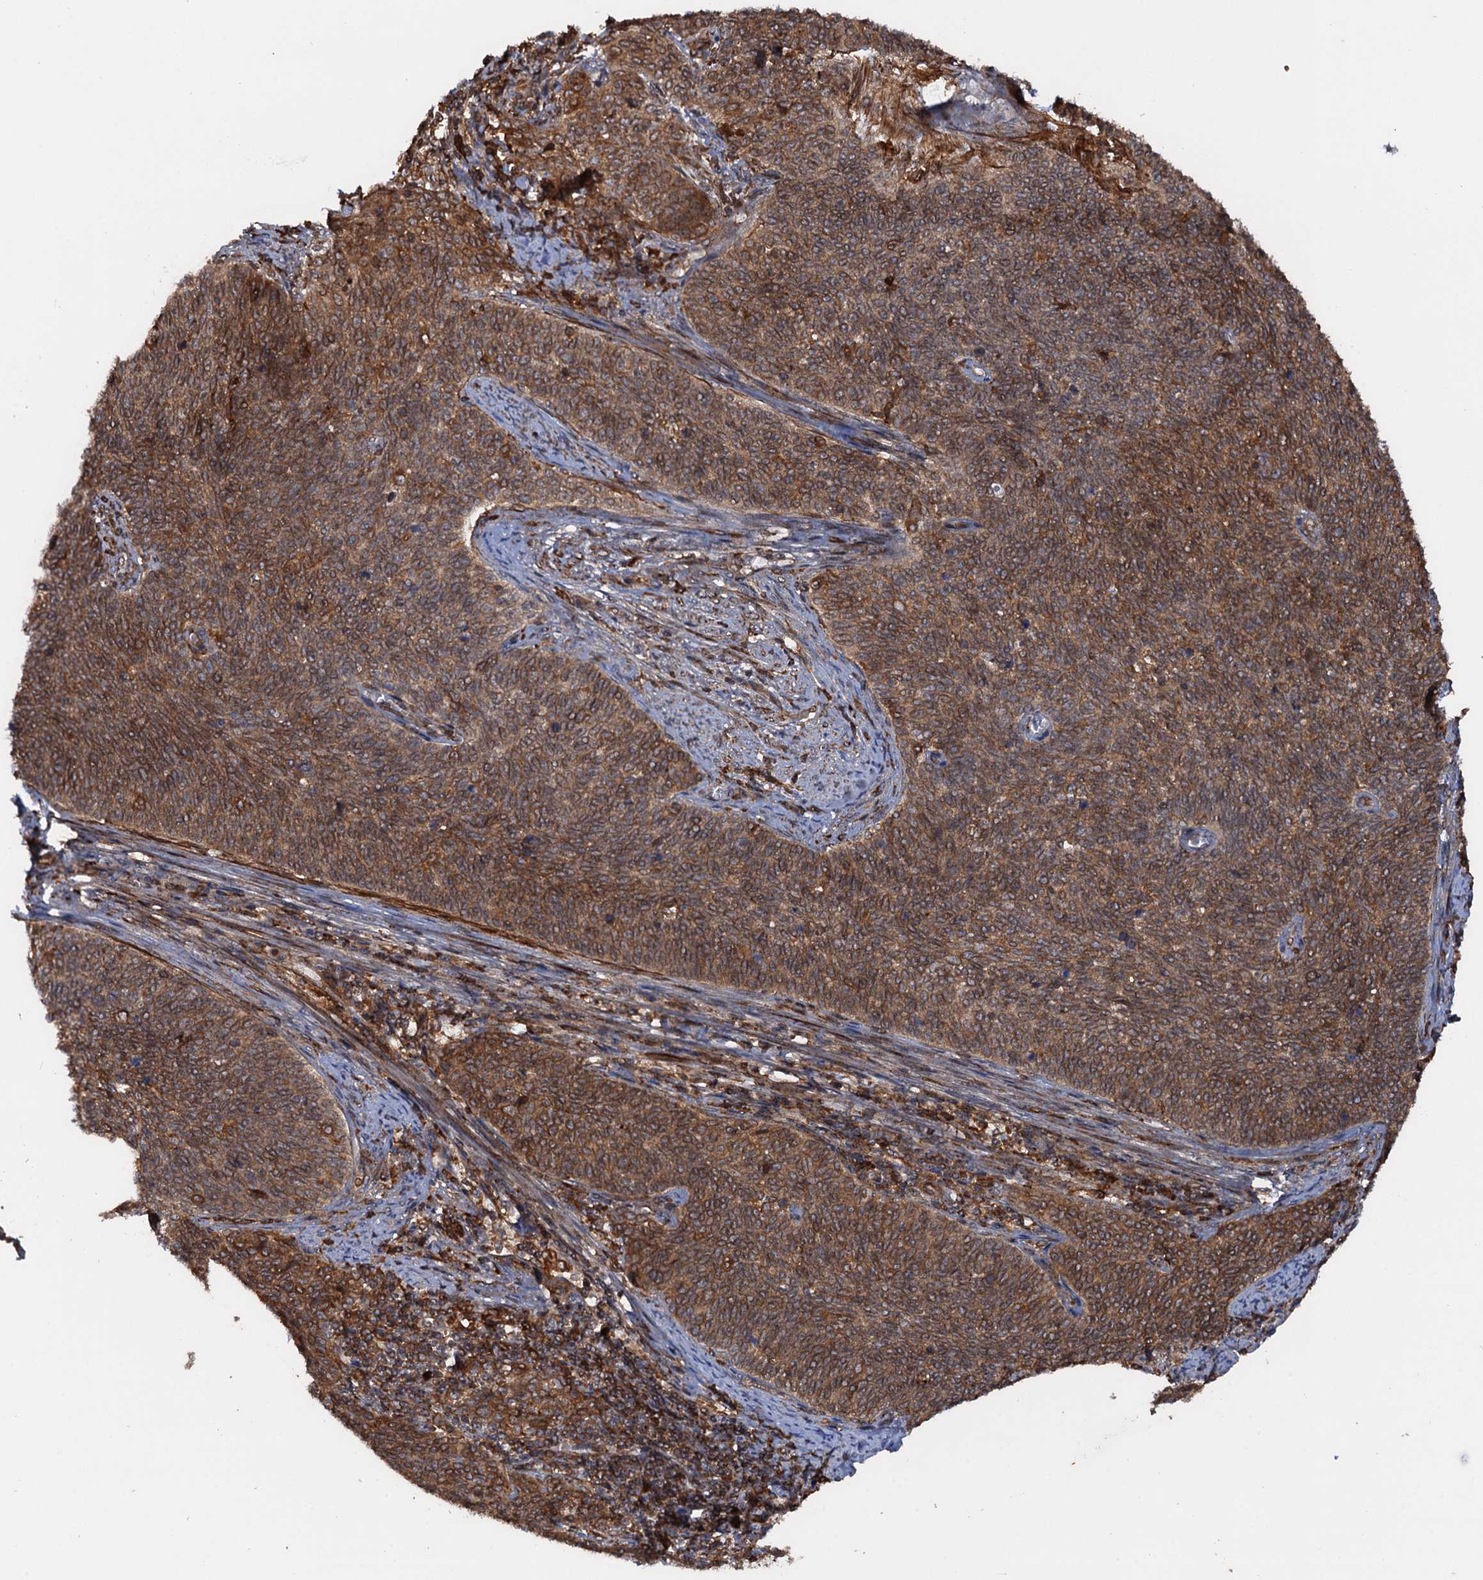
{"staining": {"intensity": "strong", "quantity": ">75%", "location": "cytoplasmic/membranous"}, "tissue": "cervical cancer", "cell_type": "Tumor cells", "image_type": "cancer", "snomed": [{"axis": "morphology", "description": "Squamous cell carcinoma, NOS"}, {"axis": "topography", "description": "Cervix"}], "caption": "Protein expression analysis of human cervical squamous cell carcinoma reveals strong cytoplasmic/membranous positivity in approximately >75% of tumor cells. (DAB (3,3'-diaminobenzidine) IHC with brightfield microscopy, high magnification).", "gene": "BORA", "patient": {"sex": "female", "age": 39}}